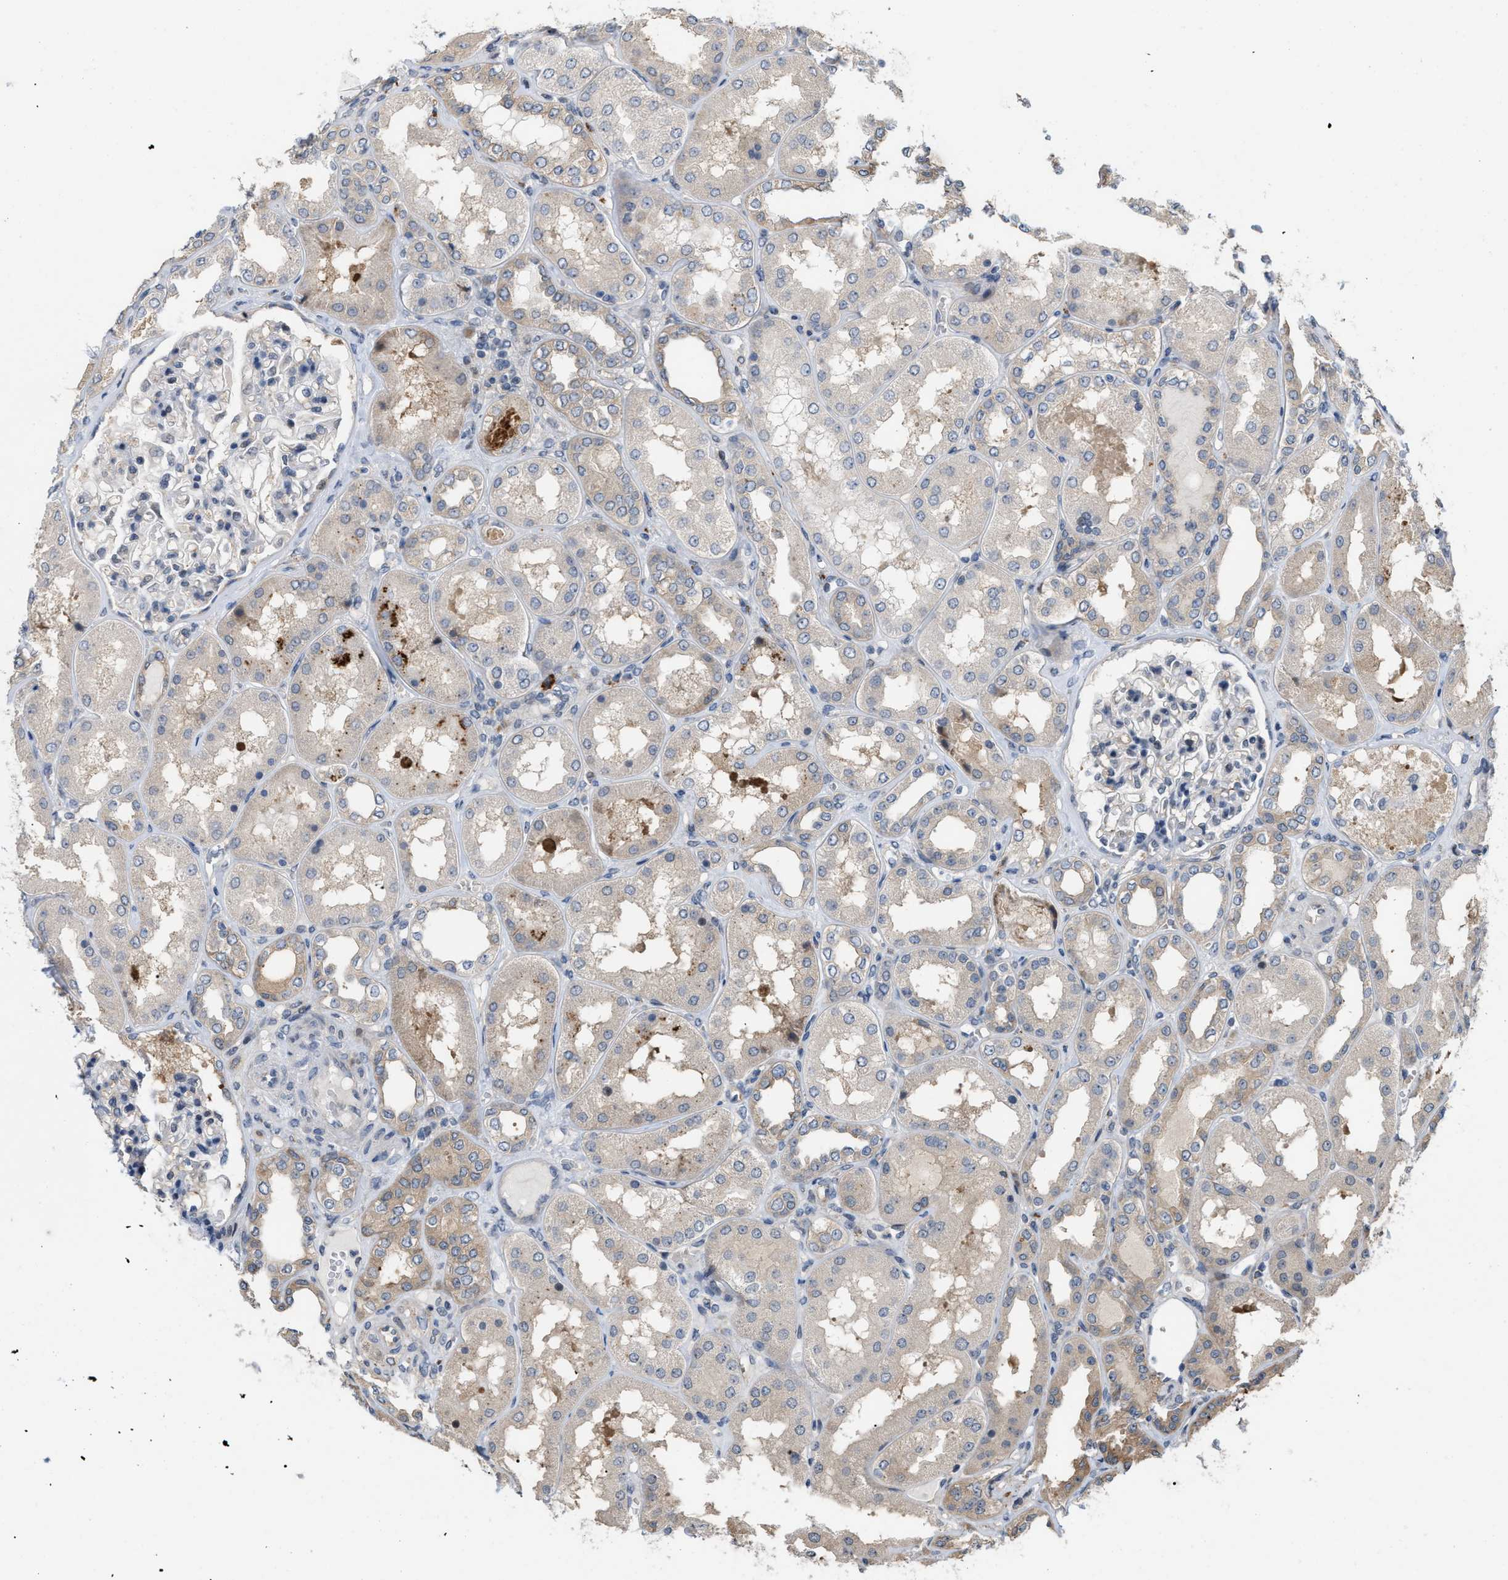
{"staining": {"intensity": "negative", "quantity": "none", "location": "none"}, "tissue": "kidney", "cell_type": "Cells in glomeruli", "image_type": "normal", "snomed": [{"axis": "morphology", "description": "Normal tissue, NOS"}, {"axis": "topography", "description": "Kidney"}], "caption": "A high-resolution photomicrograph shows IHC staining of benign kidney, which shows no significant staining in cells in glomeruli. (Stains: DAB (3,3'-diaminobenzidine) immunohistochemistry with hematoxylin counter stain, Microscopy: brightfield microscopy at high magnification).", "gene": "CSNK1A1", "patient": {"sex": "female", "age": 56}}